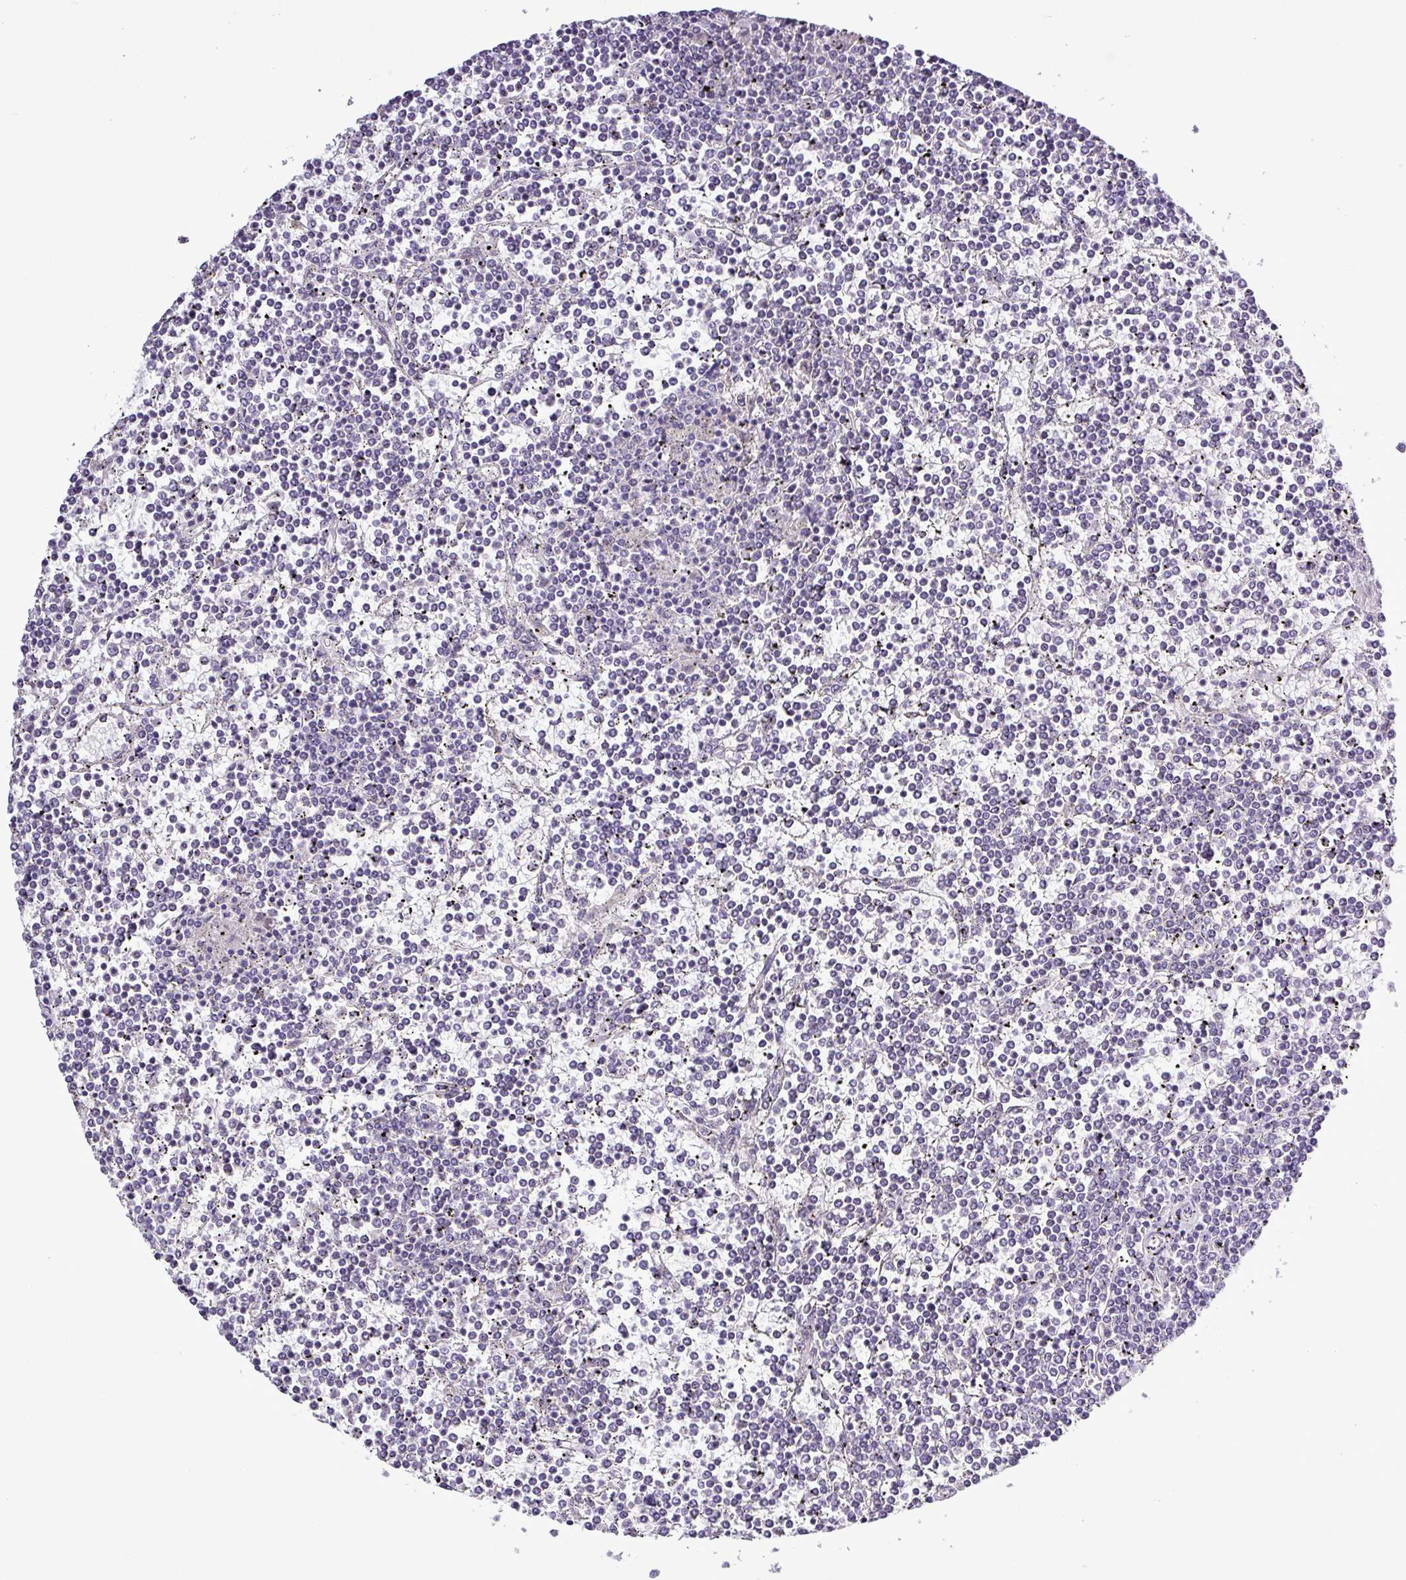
{"staining": {"intensity": "negative", "quantity": "none", "location": "none"}, "tissue": "lymphoma", "cell_type": "Tumor cells", "image_type": "cancer", "snomed": [{"axis": "morphology", "description": "Malignant lymphoma, non-Hodgkin's type, Low grade"}, {"axis": "topography", "description": "Spleen"}], "caption": "Tumor cells are negative for brown protein staining in low-grade malignant lymphoma, non-Hodgkin's type.", "gene": "ALDH3A1", "patient": {"sex": "female", "age": 19}}